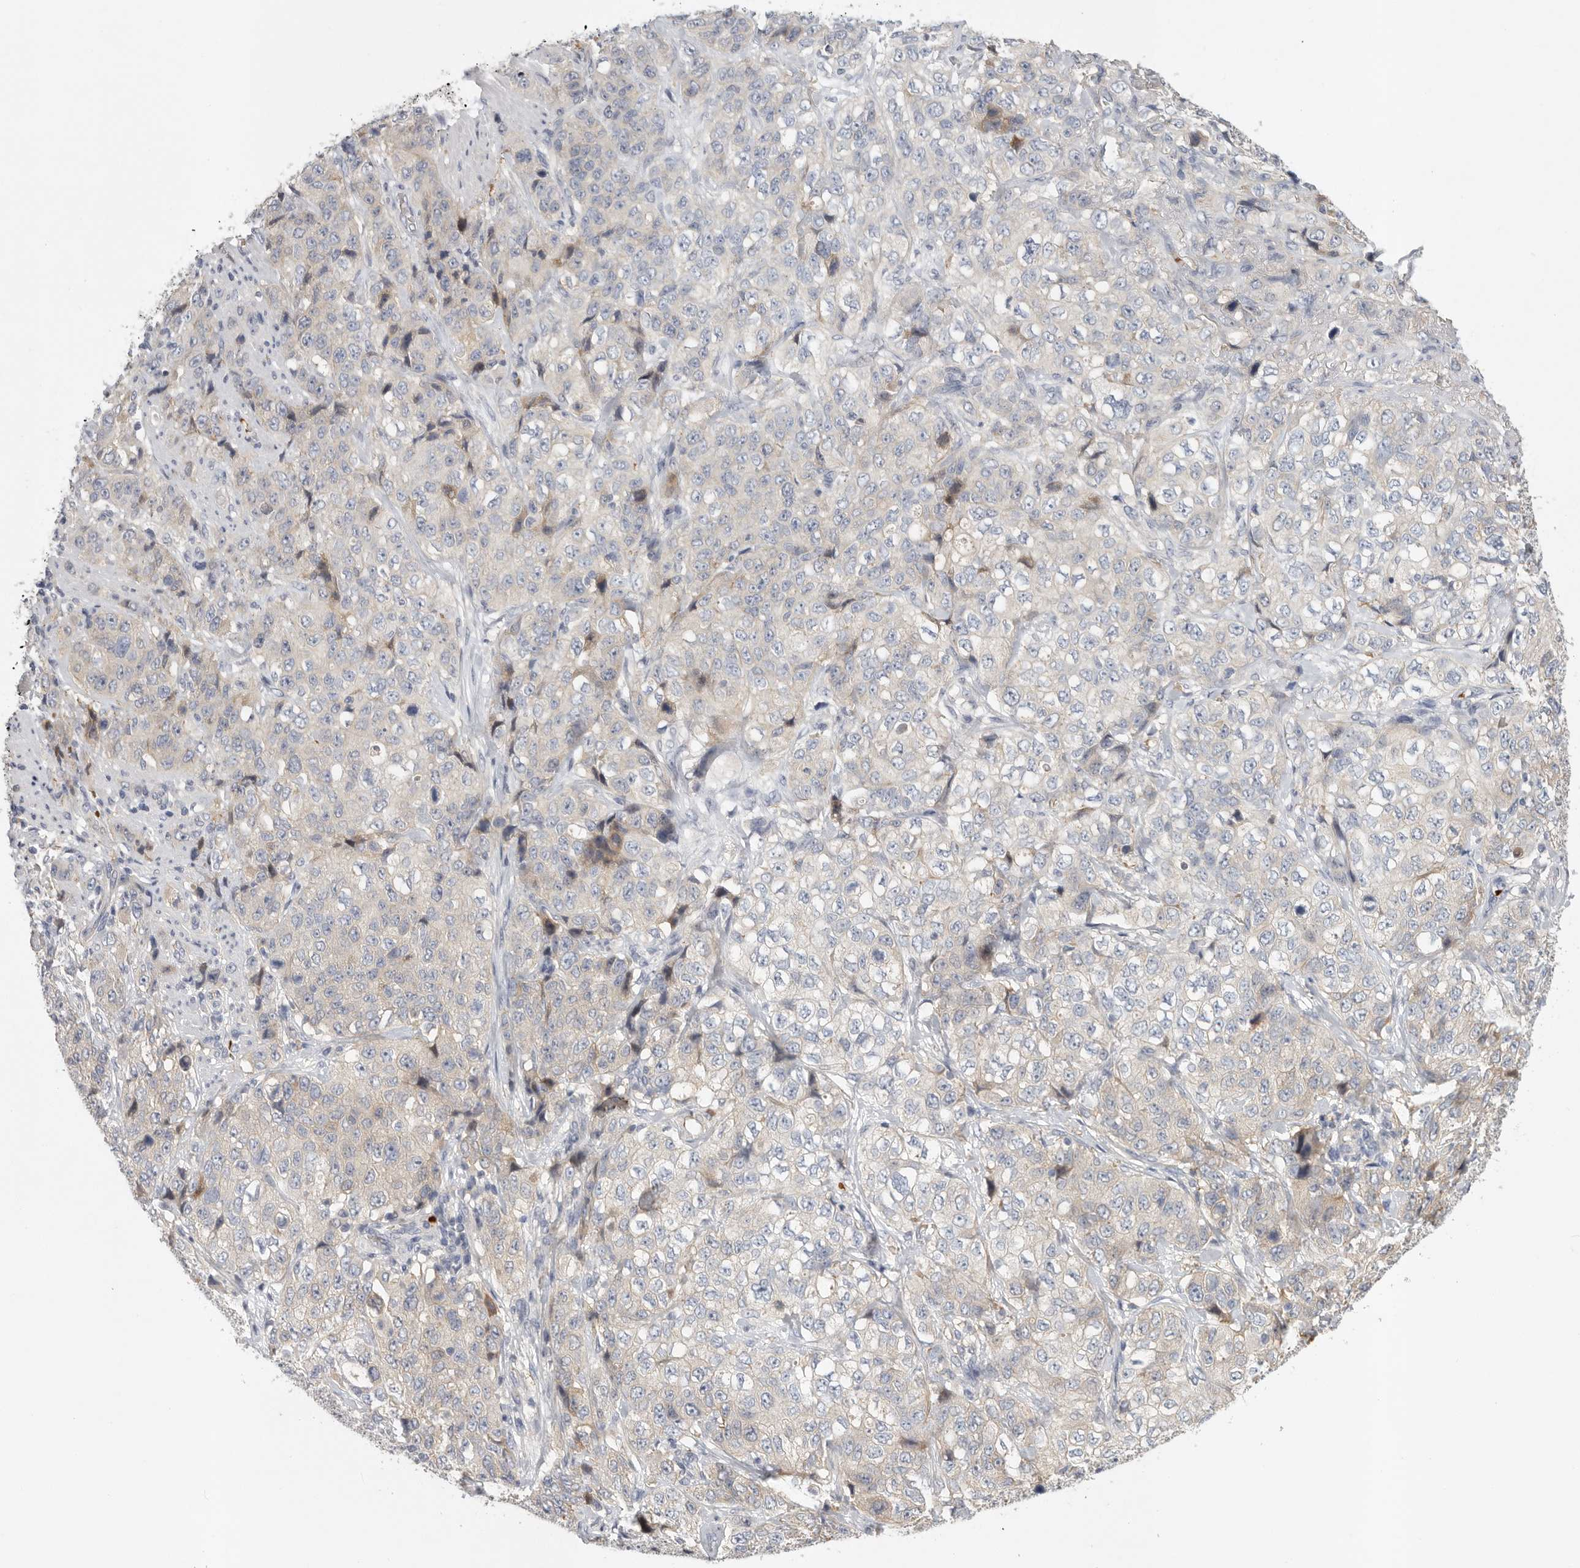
{"staining": {"intensity": "negative", "quantity": "none", "location": "none"}, "tissue": "stomach cancer", "cell_type": "Tumor cells", "image_type": "cancer", "snomed": [{"axis": "morphology", "description": "Adenocarcinoma, NOS"}, {"axis": "topography", "description": "Stomach"}], "caption": "There is no significant staining in tumor cells of adenocarcinoma (stomach).", "gene": "CFAP298", "patient": {"sex": "male", "age": 48}}